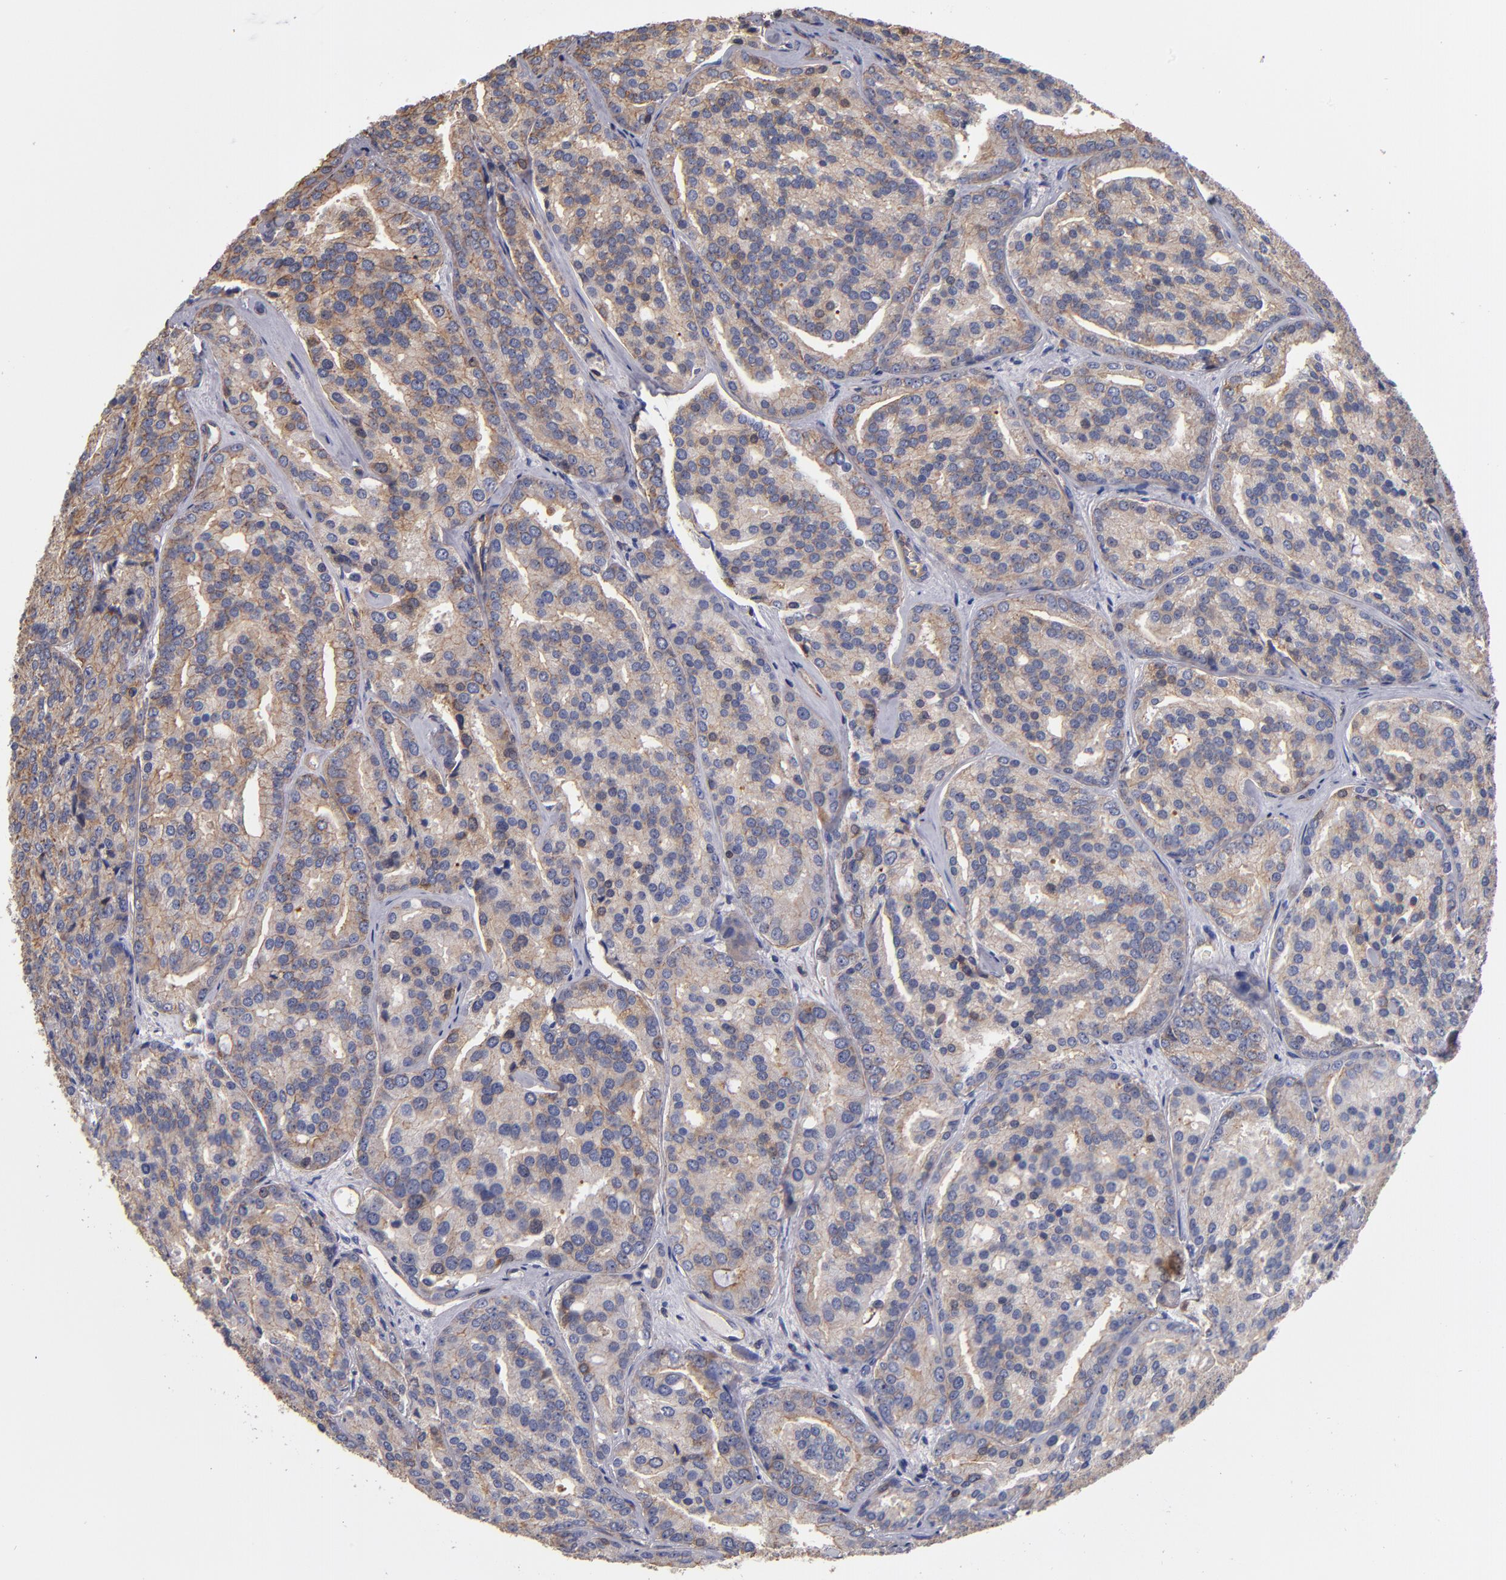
{"staining": {"intensity": "weak", "quantity": ">75%", "location": "cytoplasmic/membranous"}, "tissue": "prostate cancer", "cell_type": "Tumor cells", "image_type": "cancer", "snomed": [{"axis": "morphology", "description": "Adenocarcinoma, High grade"}, {"axis": "topography", "description": "Prostate"}], "caption": "Immunohistochemical staining of prostate cancer (adenocarcinoma (high-grade)) displays weak cytoplasmic/membranous protein positivity in approximately >75% of tumor cells.", "gene": "ESYT2", "patient": {"sex": "male", "age": 64}}